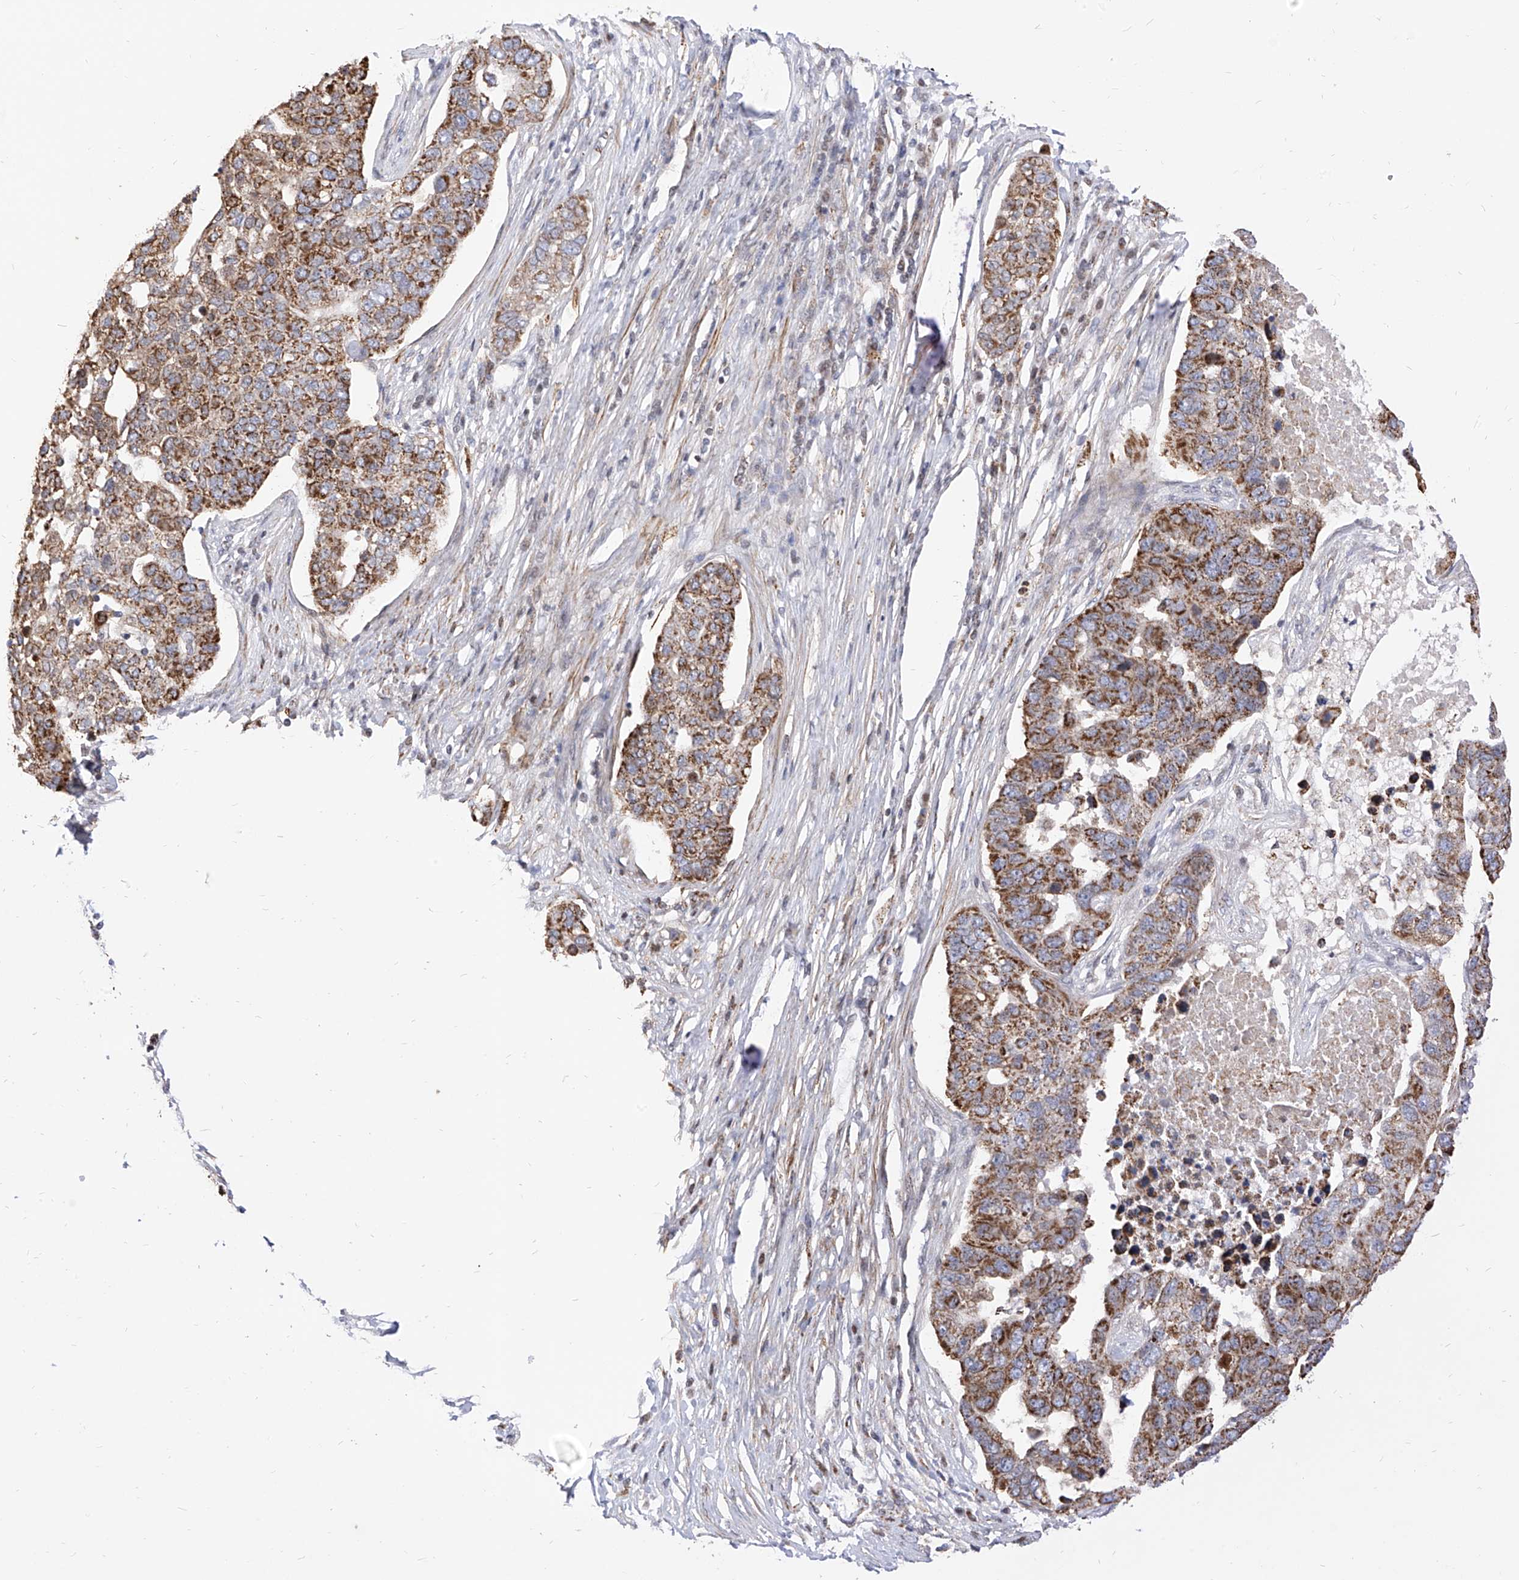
{"staining": {"intensity": "moderate", "quantity": ">75%", "location": "cytoplasmic/membranous"}, "tissue": "pancreatic cancer", "cell_type": "Tumor cells", "image_type": "cancer", "snomed": [{"axis": "morphology", "description": "Adenocarcinoma, NOS"}, {"axis": "topography", "description": "Pancreas"}], "caption": "High-magnification brightfield microscopy of pancreatic cancer stained with DAB (brown) and counterstained with hematoxylin (blue). tumor cells exhibit moderate cytoplasmic/membranous expression is identified in about>75% of cells.", "gene": "TTLL8", "patient": {"sex": "female", "age": 61}}